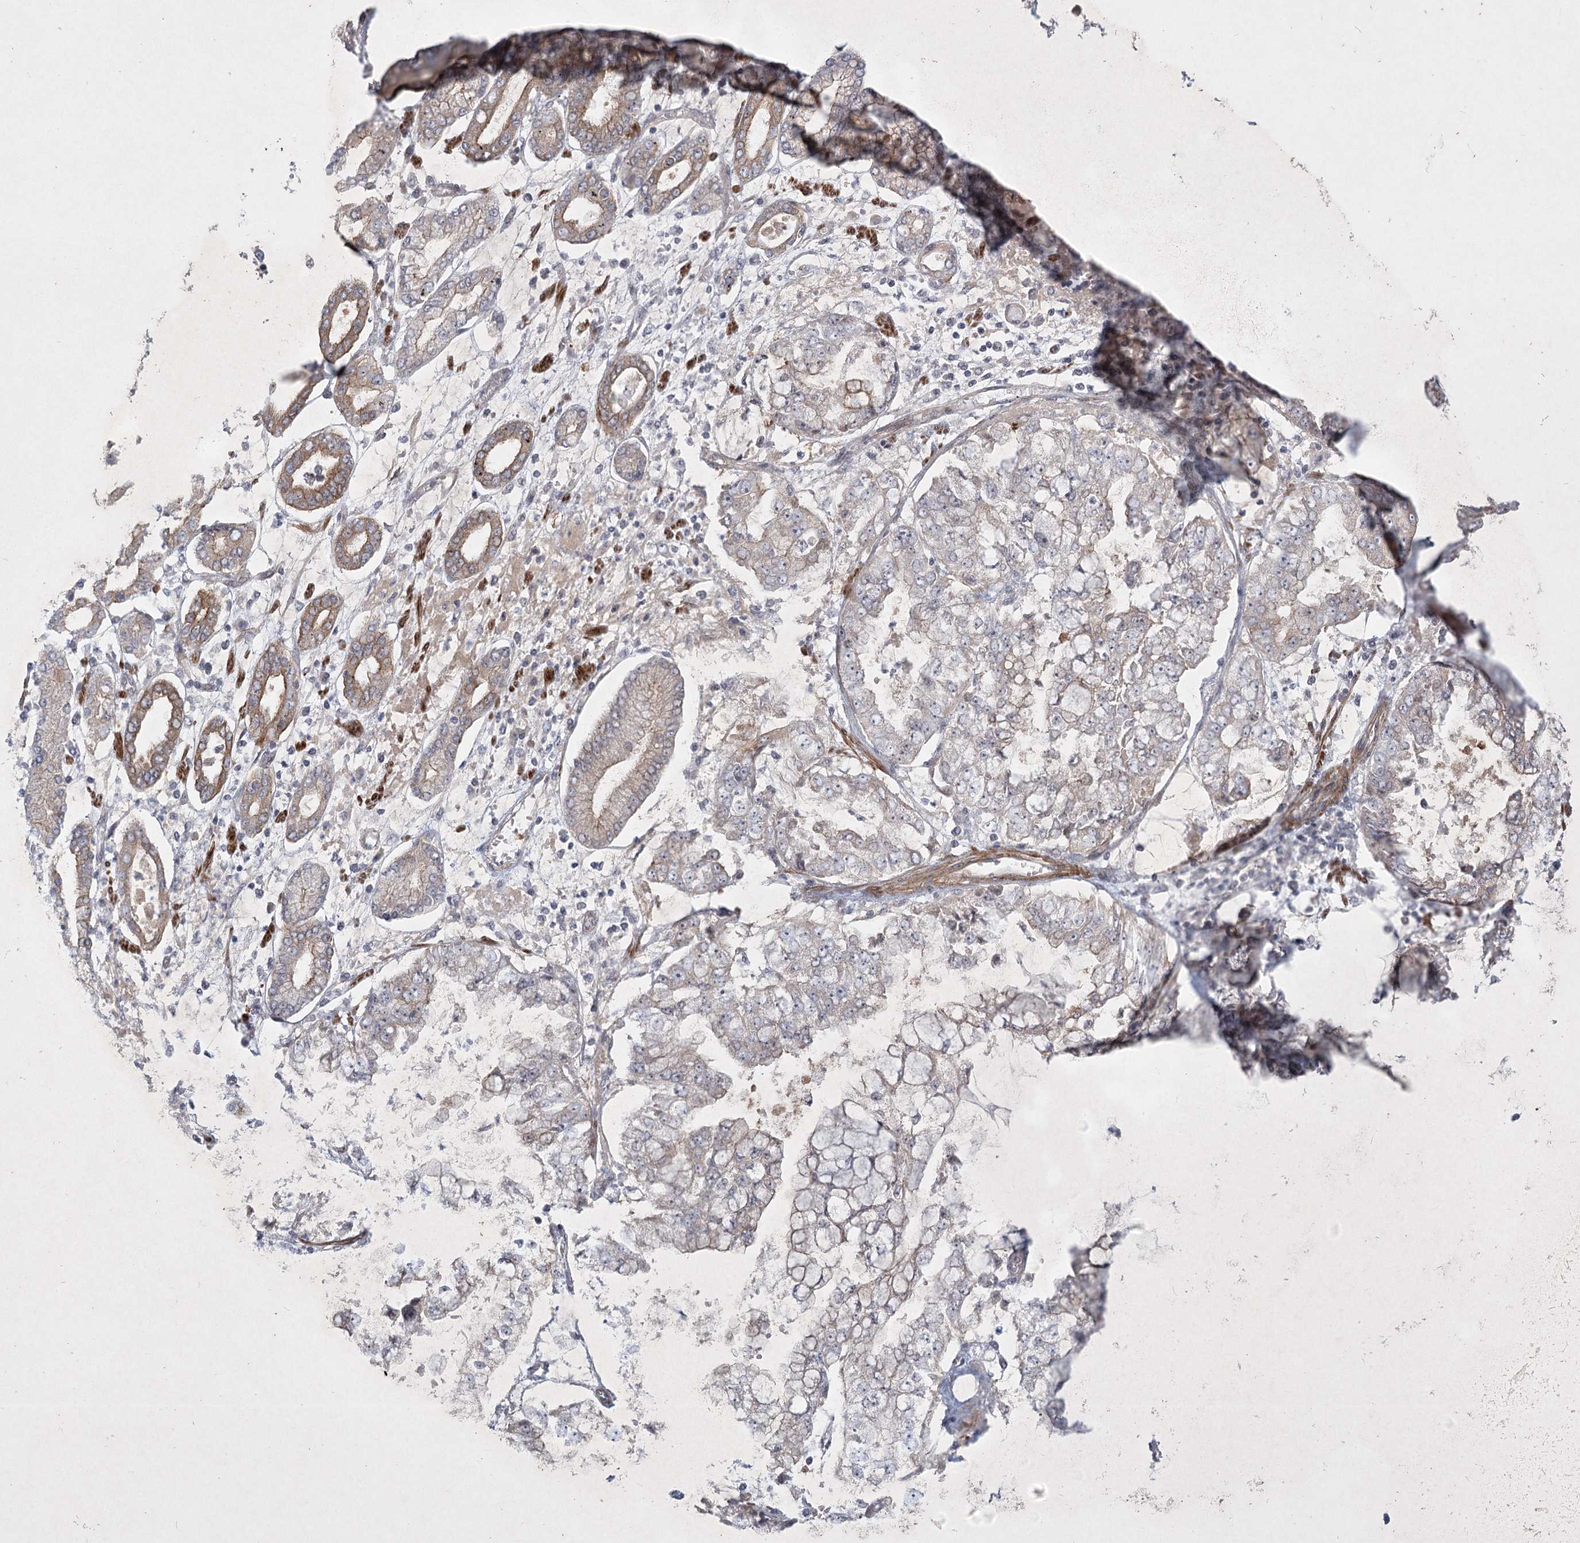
{"staining": {"intensity": "moderate", "quantity": "25%-75%", "location": "cytoplasmic/membranous"}, "tissue": "stomach cancer", "cell_type": "Tumor cells", "image_type": "cancer", "snomed": [{"axis": "morphology", "description": "Adenocarcinoma, NOS"}, {"axis": "topography", "description": "Stomach"}], "caption": "IHC photomicrograph of adenocarcinoma (stomach) stained for a protein (brown), which shows medium levels of moderate cytoplasmic/membranous staining in about 25%-75% of tumor cells.", "gene": "SH2D3A", "patient": {"sex": "male", "age": 76}}